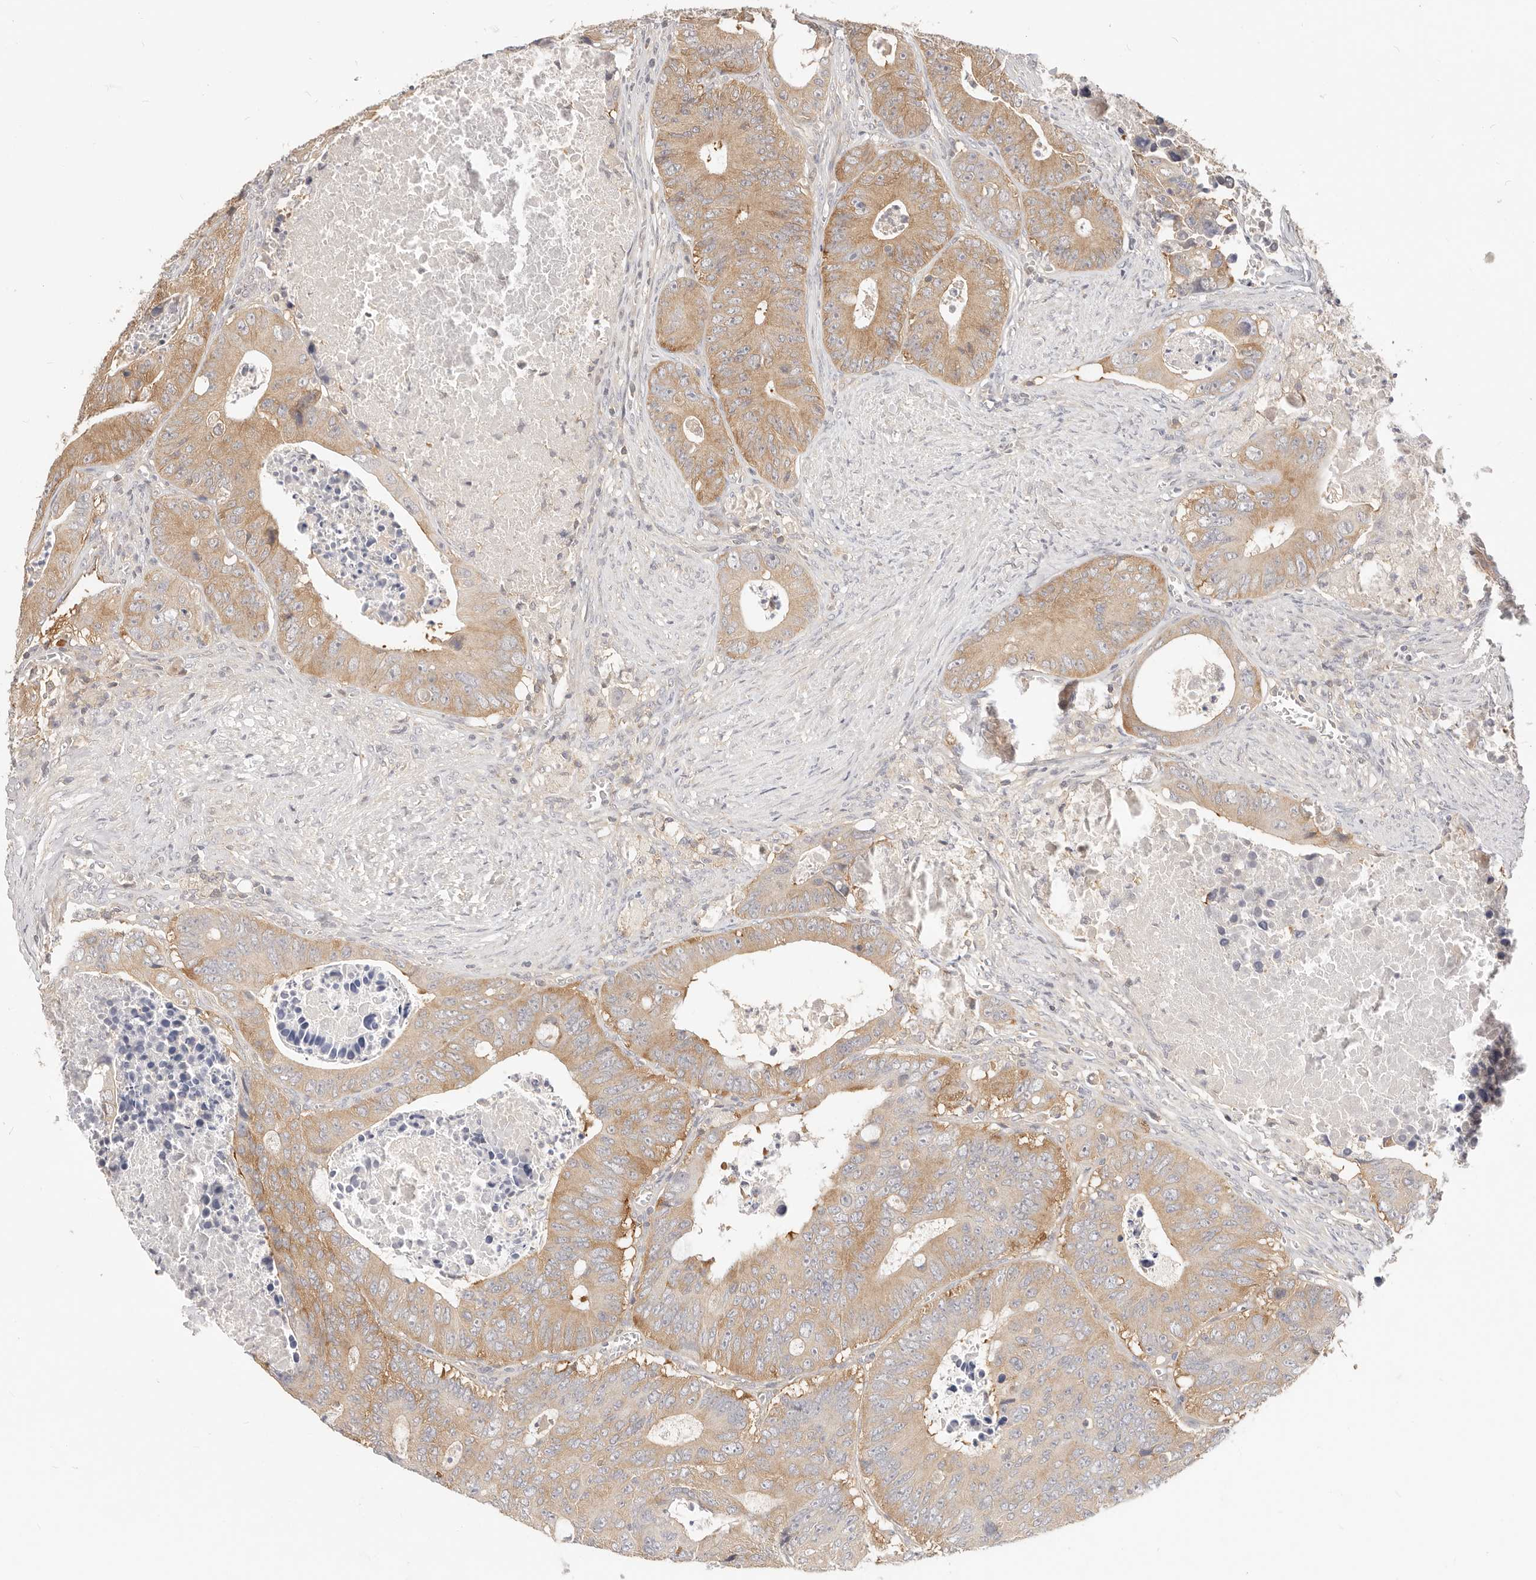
{"staining": {"intensity": "moderate", "quantity": ">75%", "location": "cytoplasmic/membranous"}, "tissue": "colorectal cancer", "cell_type": "Tumor cells", "image_type": "cancer", "snomed": [{"axis": "morphology", "description": "Adenocarcinoma, NOS"}, {"axis": "topography", "description": "Colon"}], "caption": "Immunohistochemistry staining of colorectal adenocarcinoma, which shows medium levels of moderate cytoplasmic/membranous staining in about >75% of tumor cells indicating moderate cytoplasmic/membranous protein staining. The staining was performed using DAB (brown) for protein detection and nuclei were counterstained in hematoxylin (blue).", "gene": "DTNBP1", "patient": {"sex": "male", "age": 87}}